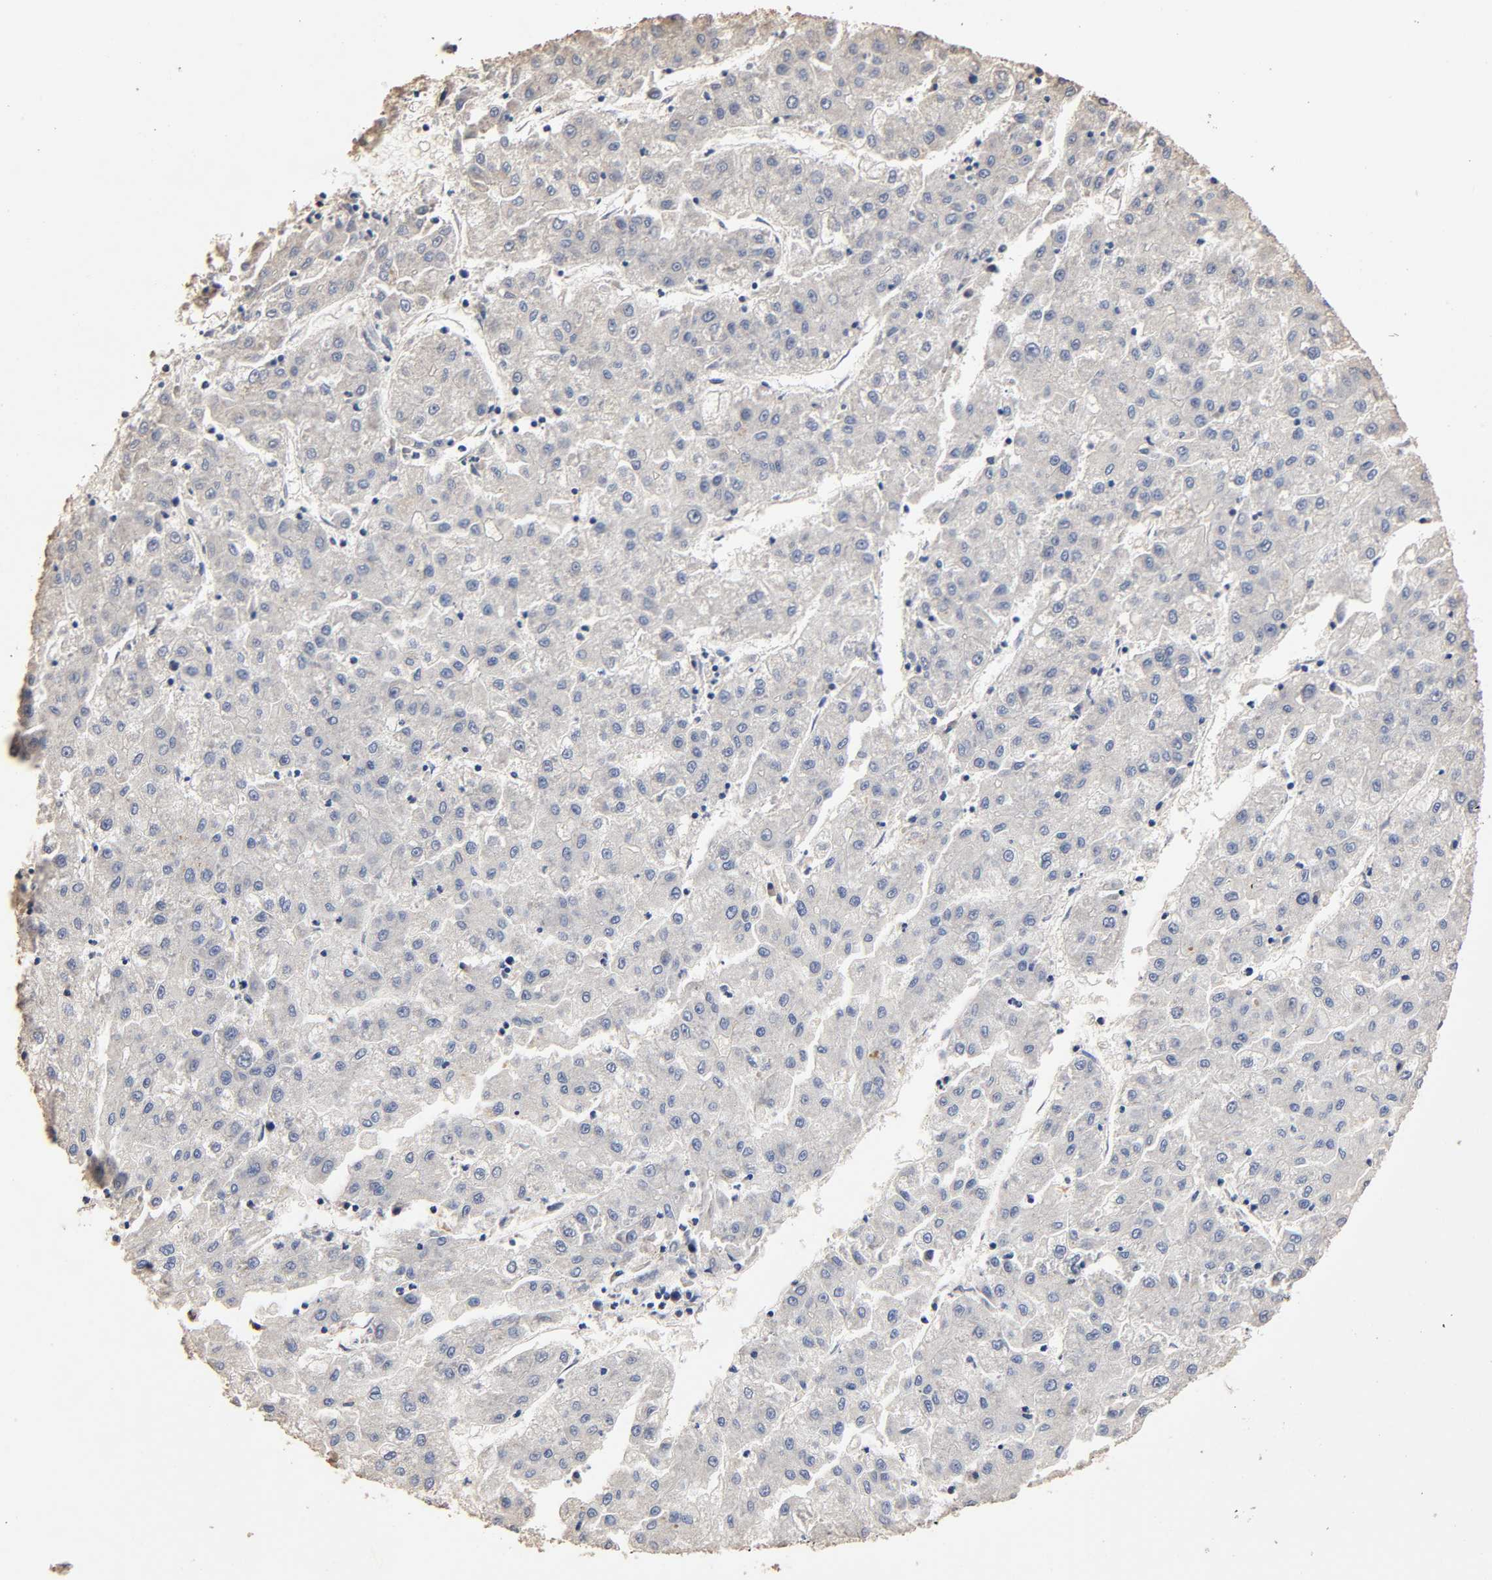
{"staining": {"intensity": "negative", "quantity": "none", "location": "none"}, "tissue": "liver cancer", "cell_type": "Tumor cells", "image_type": "cancer", "snomed": [{"axis": "morphology", "description": "Carcinoma, Hepatocellular, NOS"}, {"axis": "topography", "description": "Liver"}], "caption": "Immunohistochemistry (IHC) micrograph of neoplastic tissue: liver cancer (hepatocellular carcinoma) stained with DAB (3,3'-diaminobenzidine) displays no significant protein positivity in tumor cells.", "gene": "ARHGEF7", "patient": {"sex": "male", "age": 72}}